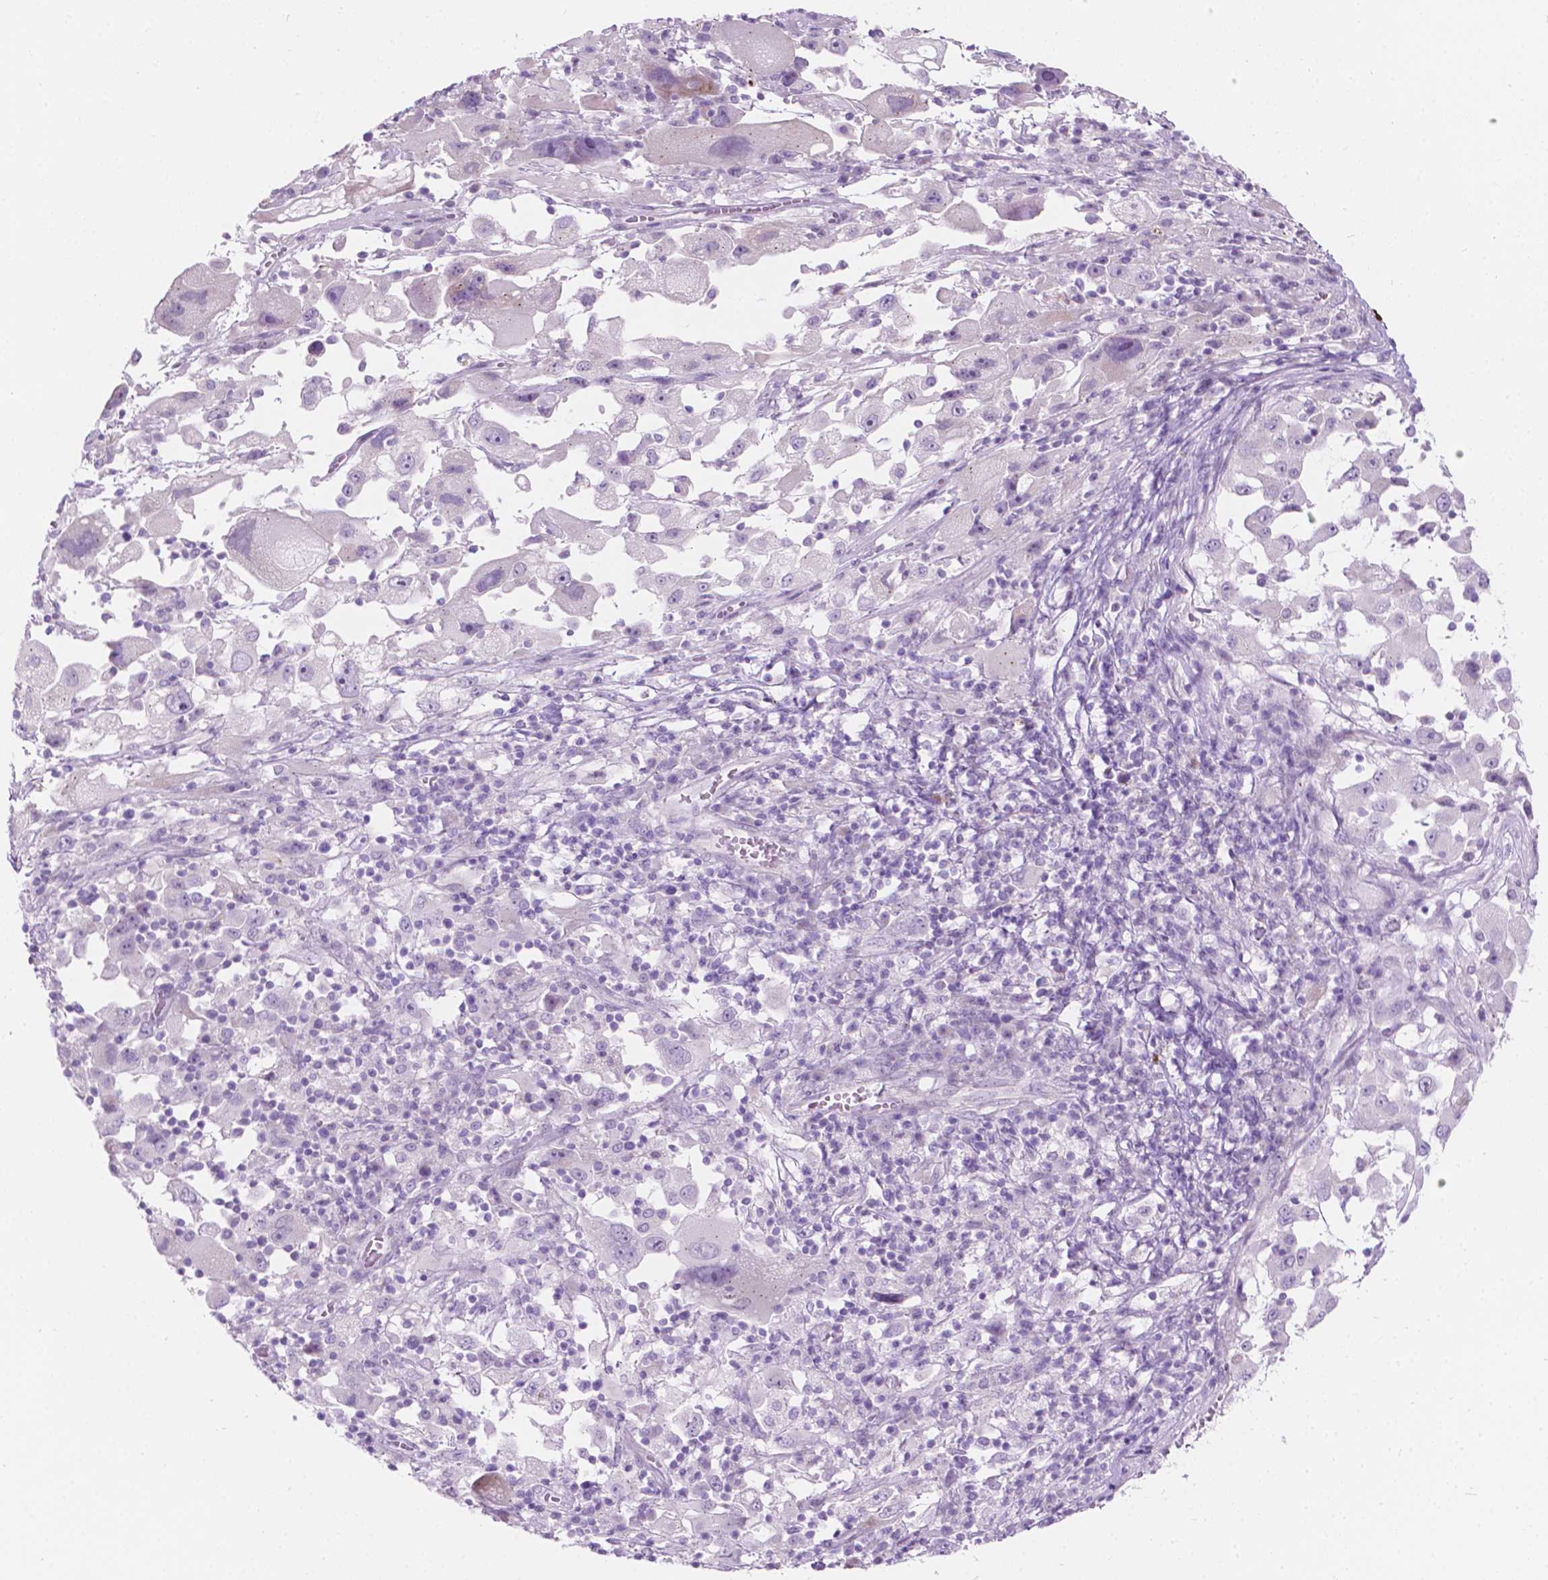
{"staining": {"intensity": "negative", "quantity": "none", "location": "none"}, "tissue": "melanoma", "cell_type": "Tumor cells", "image_type": "cancer", "snomed": [{"axis": "morphology", "description": "Malignant melanoma, Metastatic site"}, {"axis": "topography", "description": "Soft tissue"}], "caption": "This is a image of IHC staining of malignant melanoma (metastatic site), which shows no expression in tumor cells.", "gene": "NOS1AP", "patient": {"sex": "male", "age": 50}}